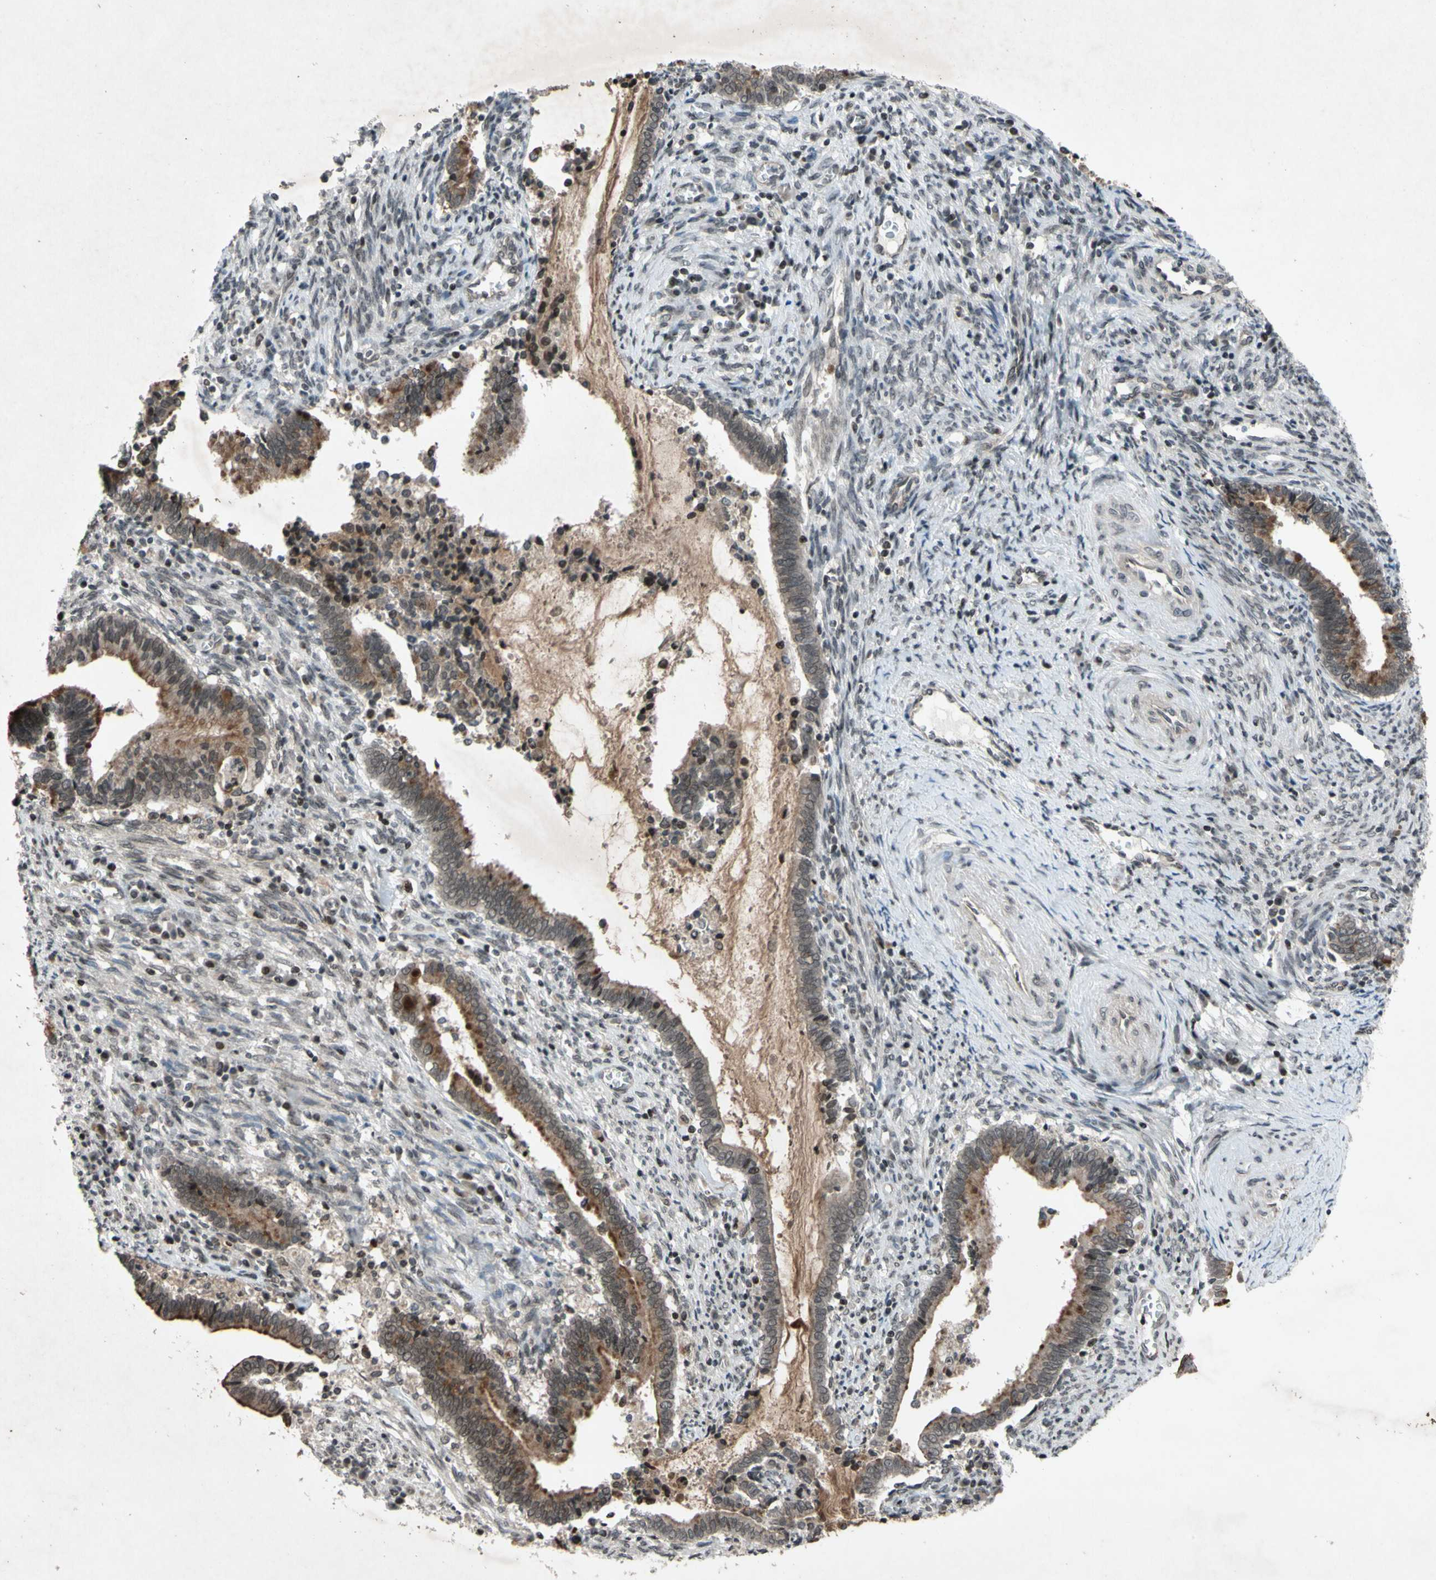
{"staining": {"intensity": "moderate", "quantity": "25%-75%", "location": "cytoplasmic/membranous"}, "tissue": "cervical cancer", "cell_type": "Tumor cells", "image_type": "cancer", "snomed": [{"axis": "morphology", "description": "Adenocarcinoma, NOS"}, {"axis": "topography", "description": "Cervix"}], "caption": "Adenocarcinoma (cervical) stained for a protein reveals moderate cytoplasmic/membranous positivity in tumor cells. (brown staining indicates protein expression, while blue staining denotes nuclei).", "gene": "XPO1", "patient": {"sex": "female", "age": 44}}